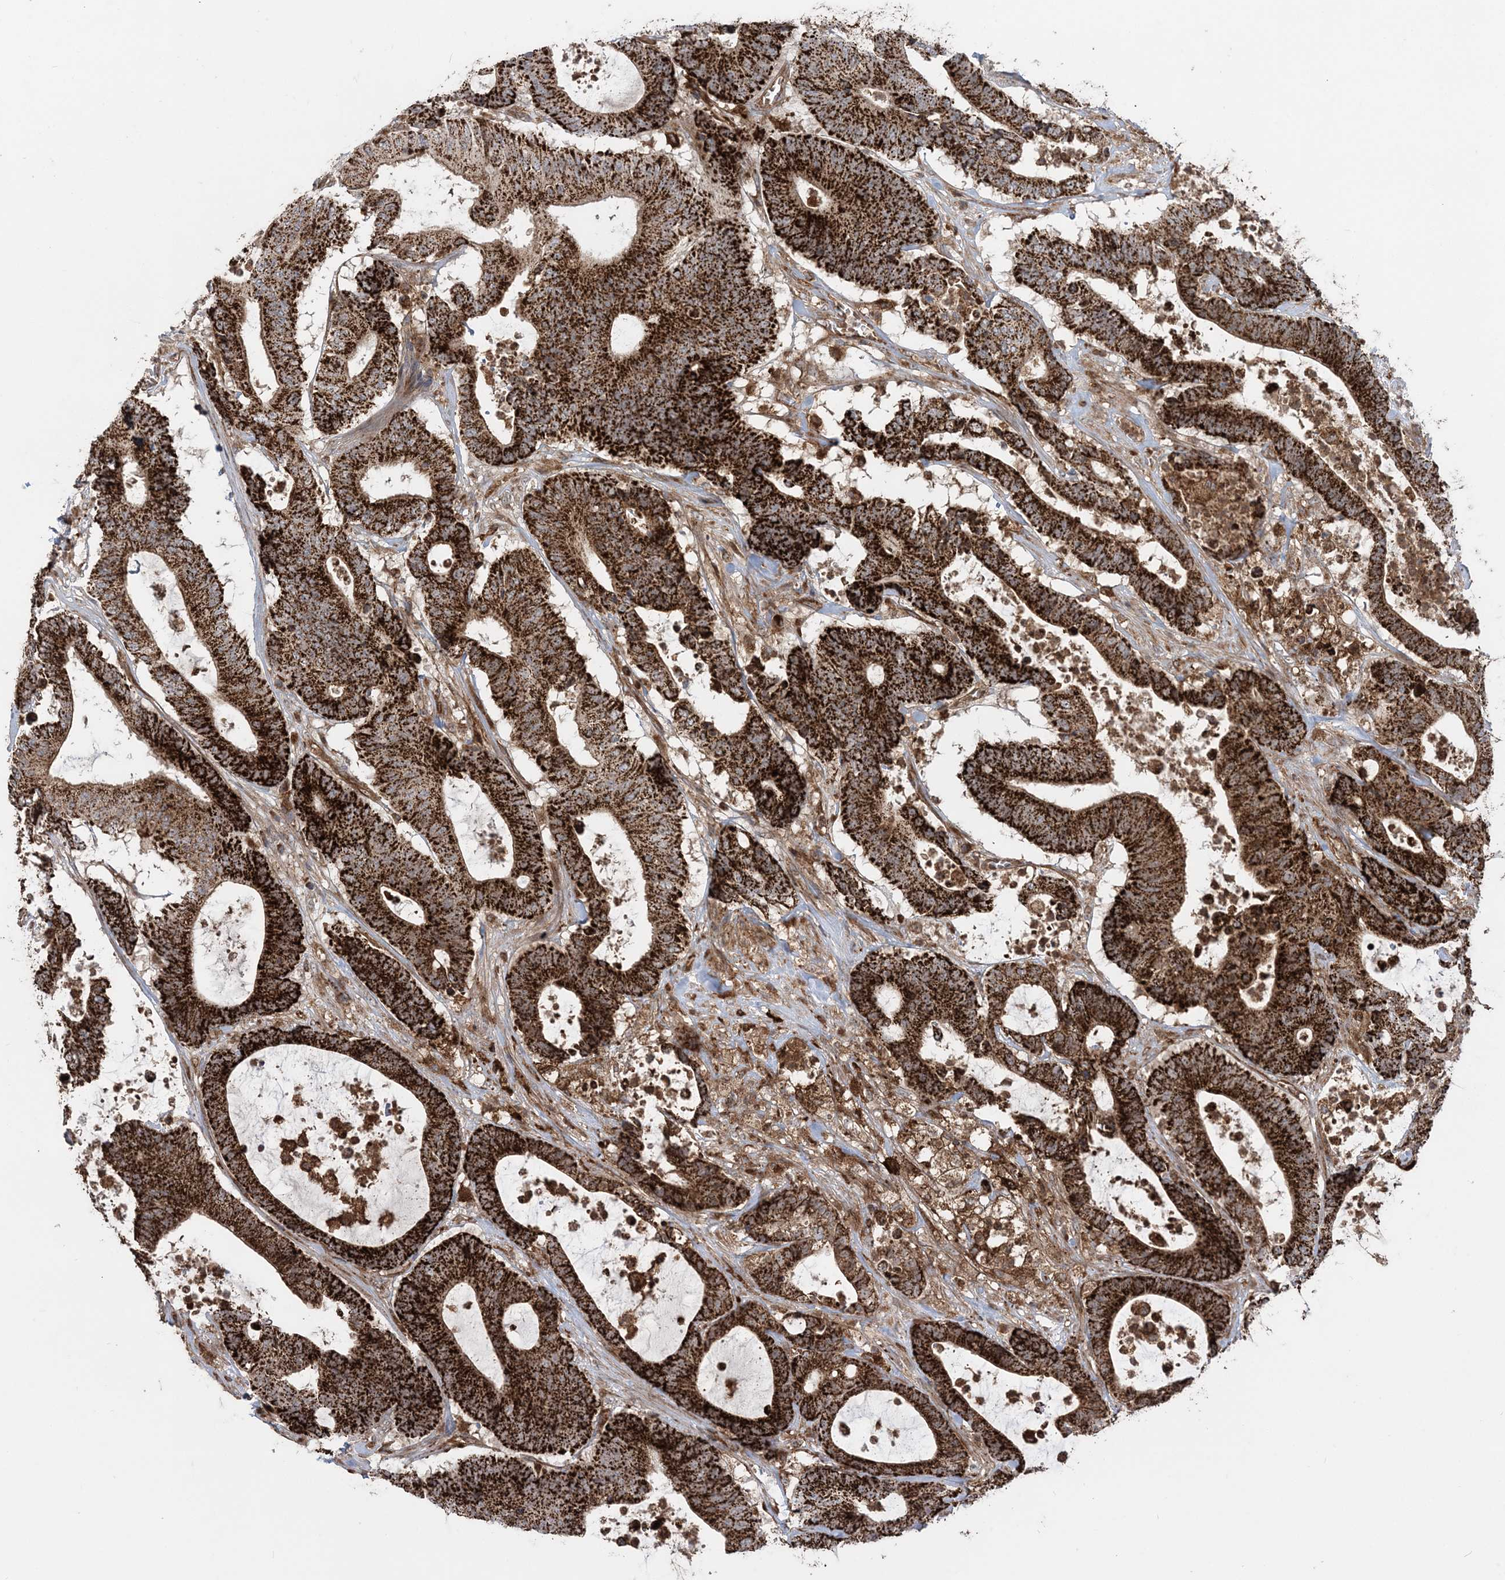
{"staining": {"intensity": "strong", "quantity": ">75%", "location": "cytoplasmic/membranous"}, "tissue": "colorectal cancer", "cell_type": "Tumor cells", "image_type": "cancer", "snomed": [{"axis": "morphology", "description": "Adenocarcinoma, NOS"}, {"axis": "topography", "description": "Colon"}], "caption": "Protein staining displays strong cytoplasmic/membranous staining in approximately >75% of tumor cells in colorectal adenocarcinoma.", "gene": "LRPPRC", "patient": {"sex": "female", "age": 84}}